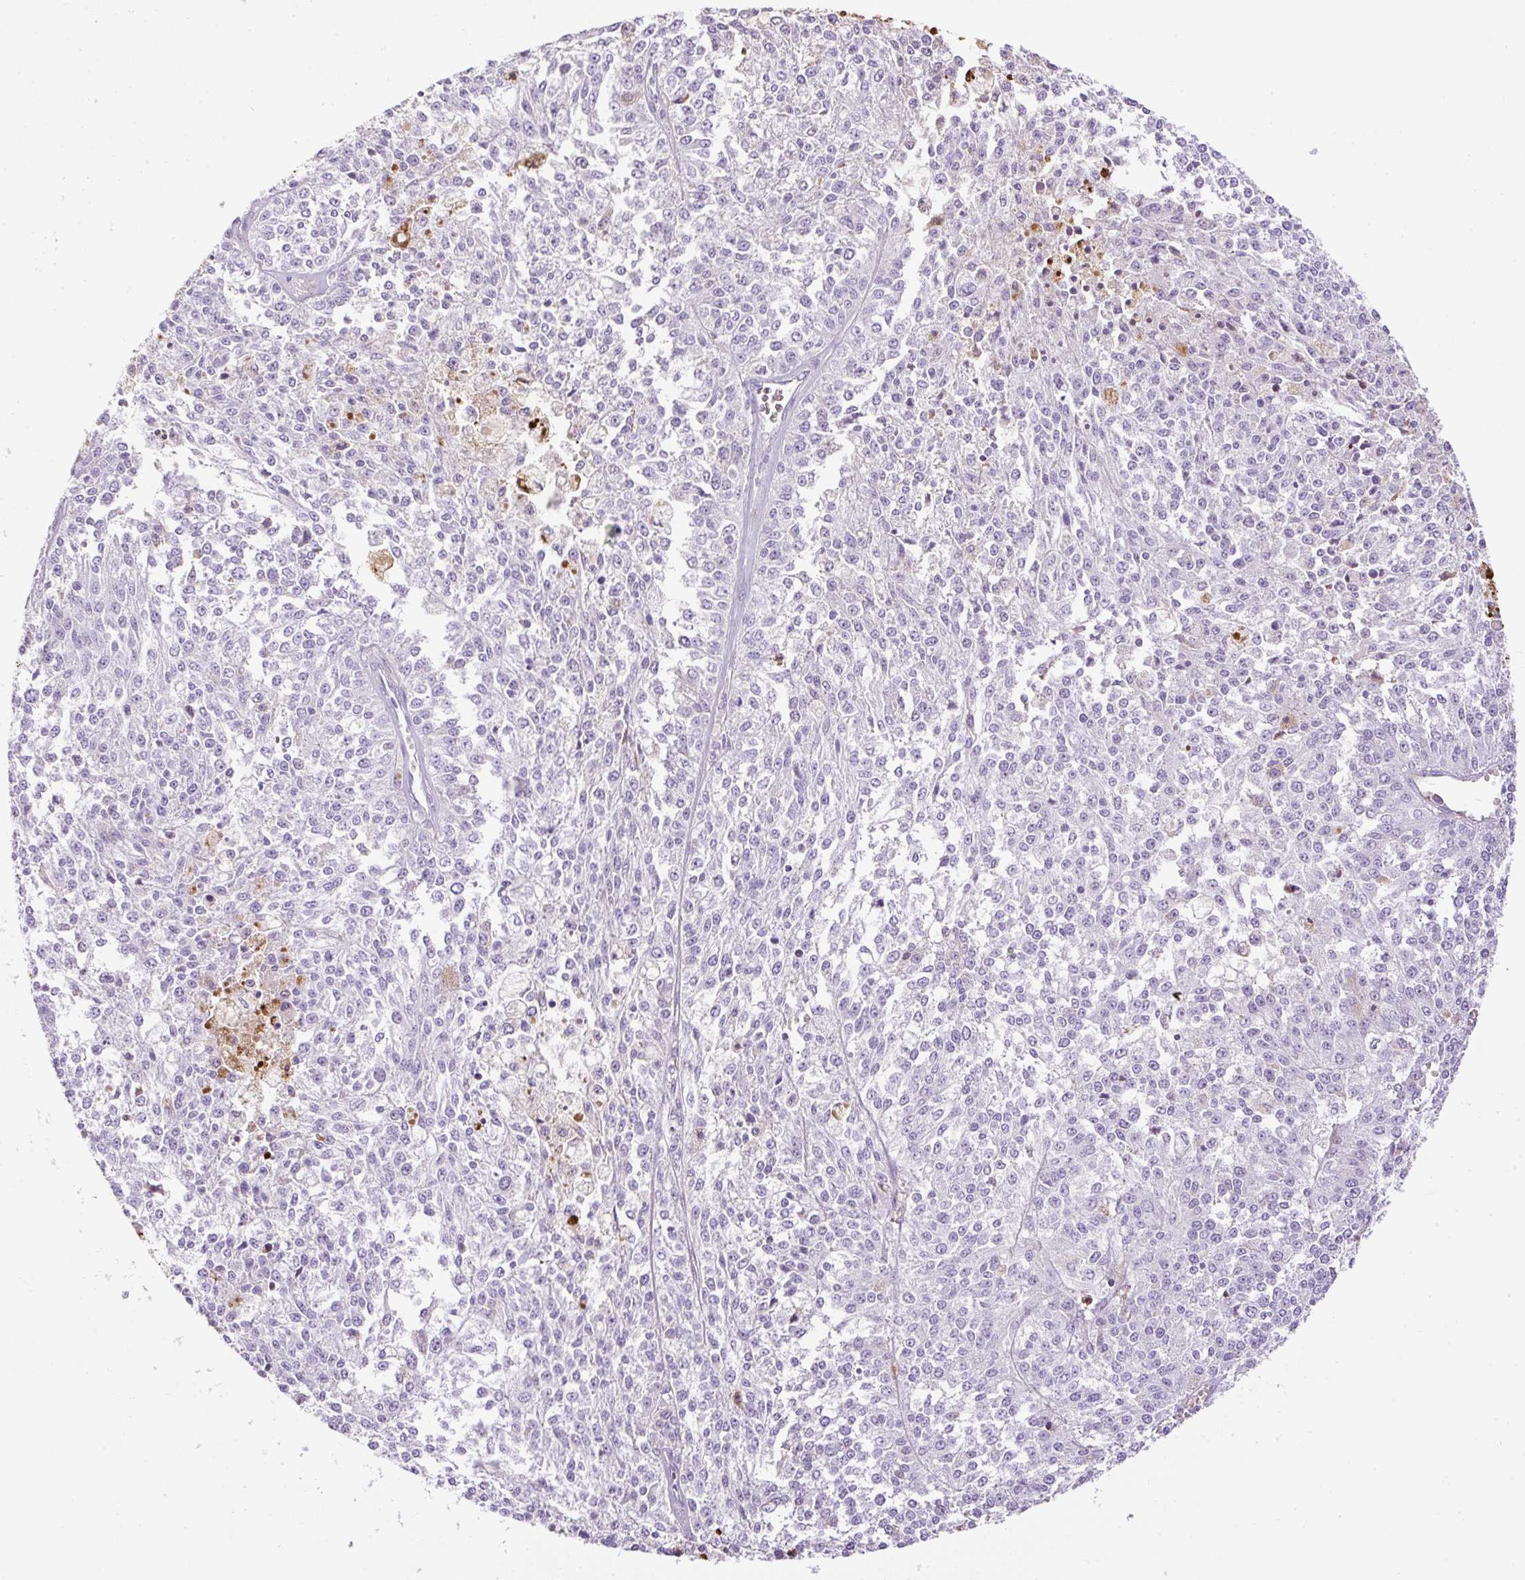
{"staining": {"intensity": "negative", "quantity": "none", "location": "none"}, "tissue": "melanoma", "cell_type": "Tumor cells", "image_type": "cancer", "snomed": [{"axis": "morphology", "description": "Malignant melanoma, NOS"}, {"axis": "topography", "description": "Skin"}], "caption": "This micrograph is of malignant melanoma stained with immunohistochemistry (IHC) to label a protein in brown with the nuclei are counter-stained blue. There is no expression in tumor cells.", "gene": "APOA1", "patient": {"sex": "female", "age": 64}}